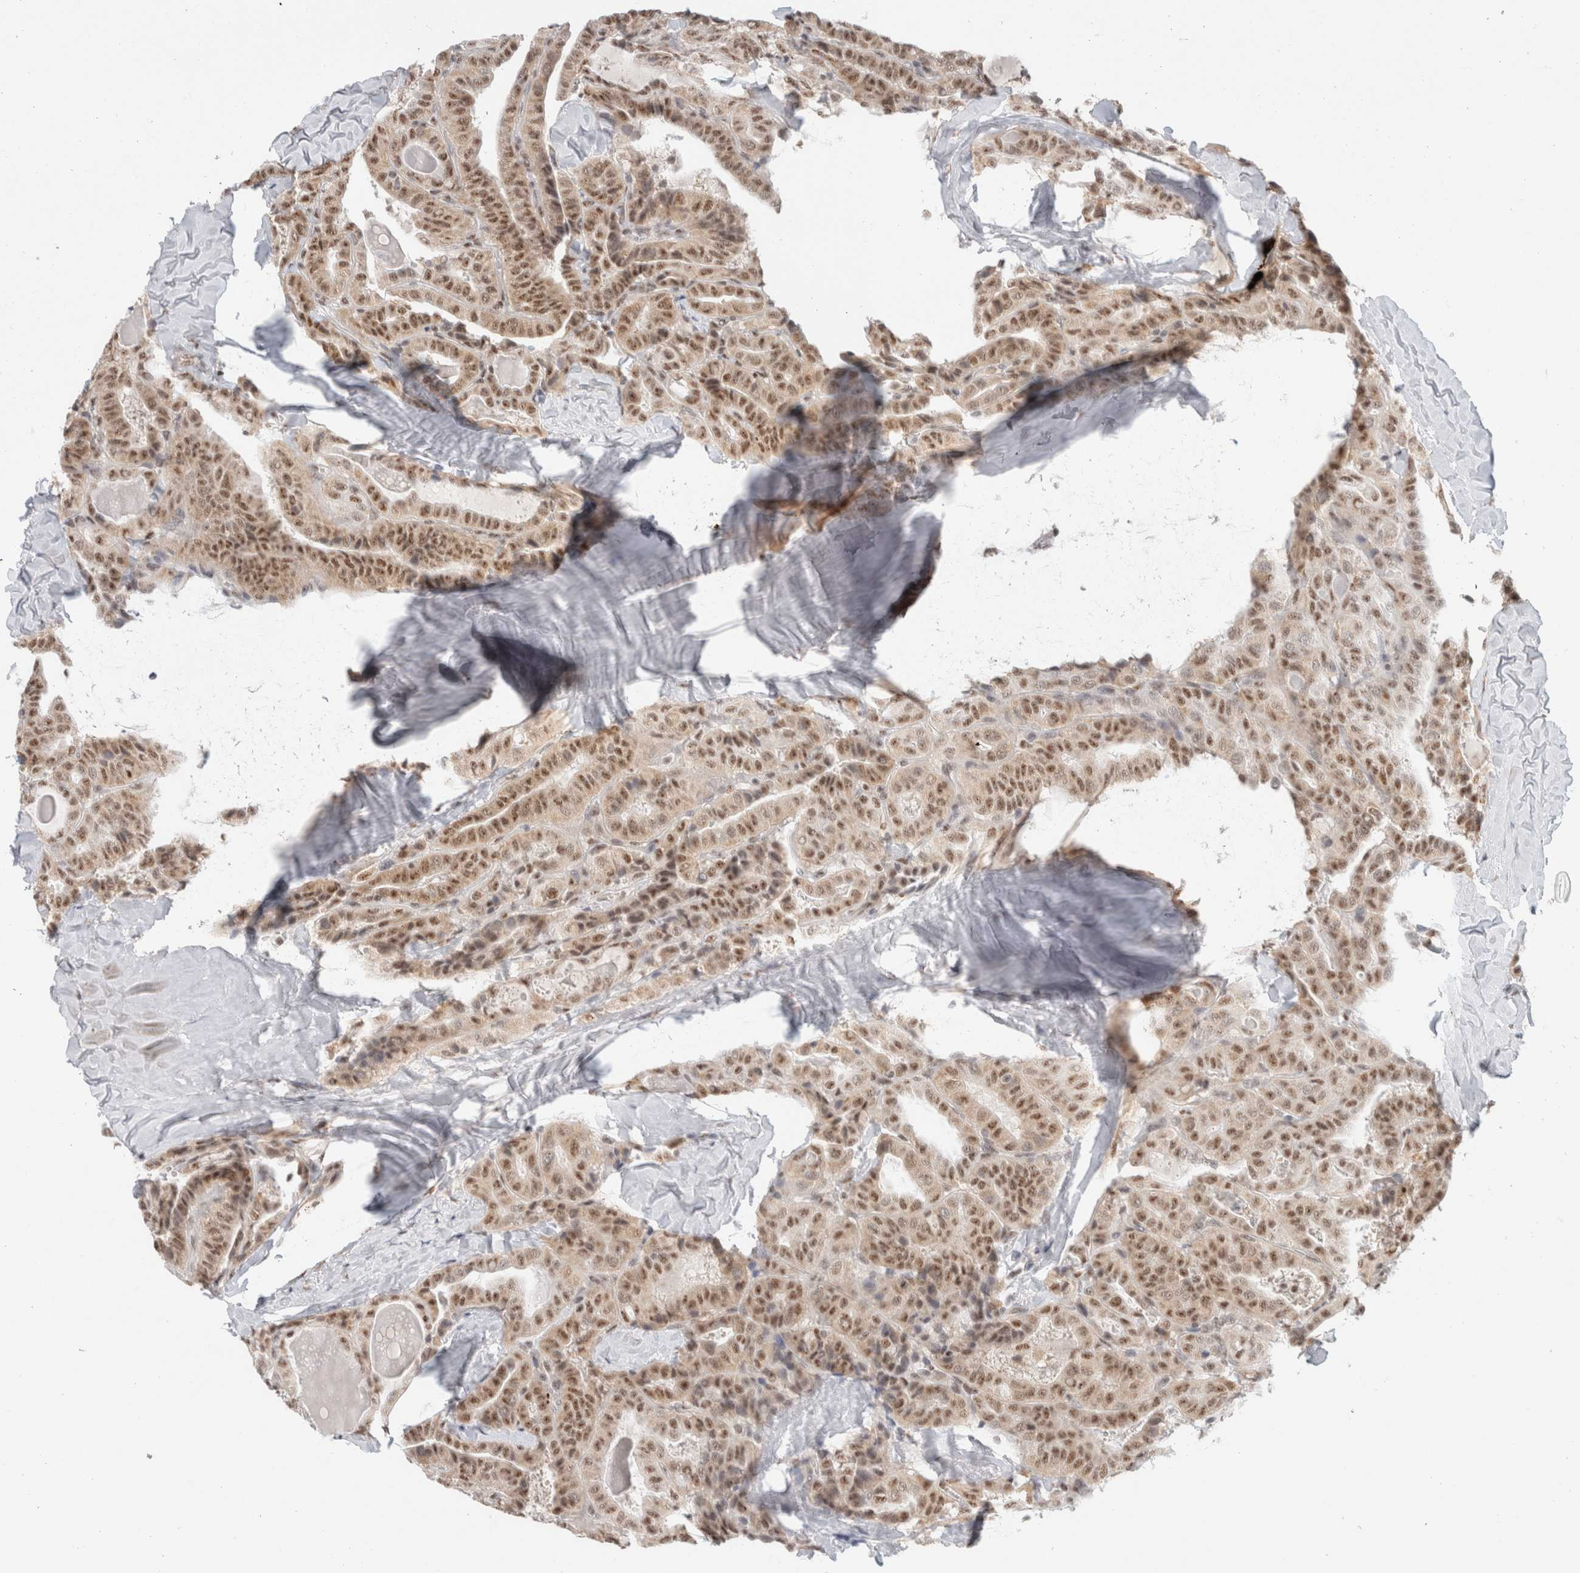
{"staining": {"intensity": "moderate", "quantity": ">75%", "location": "nuclear"}, "tissue": "thyroid cancer", "cell_type": "Tumor cells", "image_type": "cancer", "snomed": [{"axis": "morphology", "description": "Papillary adenocarcinoma, NOS"}, {"axis": "topography", "description": "Thyroid gland"}], "caption": "Human thyroid cancer (papillary adenocarcinoma) stained for a protein (brown) displays moderate nuclear positive positivity in approximately >75% of tumor cells.", "gene": "TRMT12", "patient": {"sex": "male", "age": 77}}